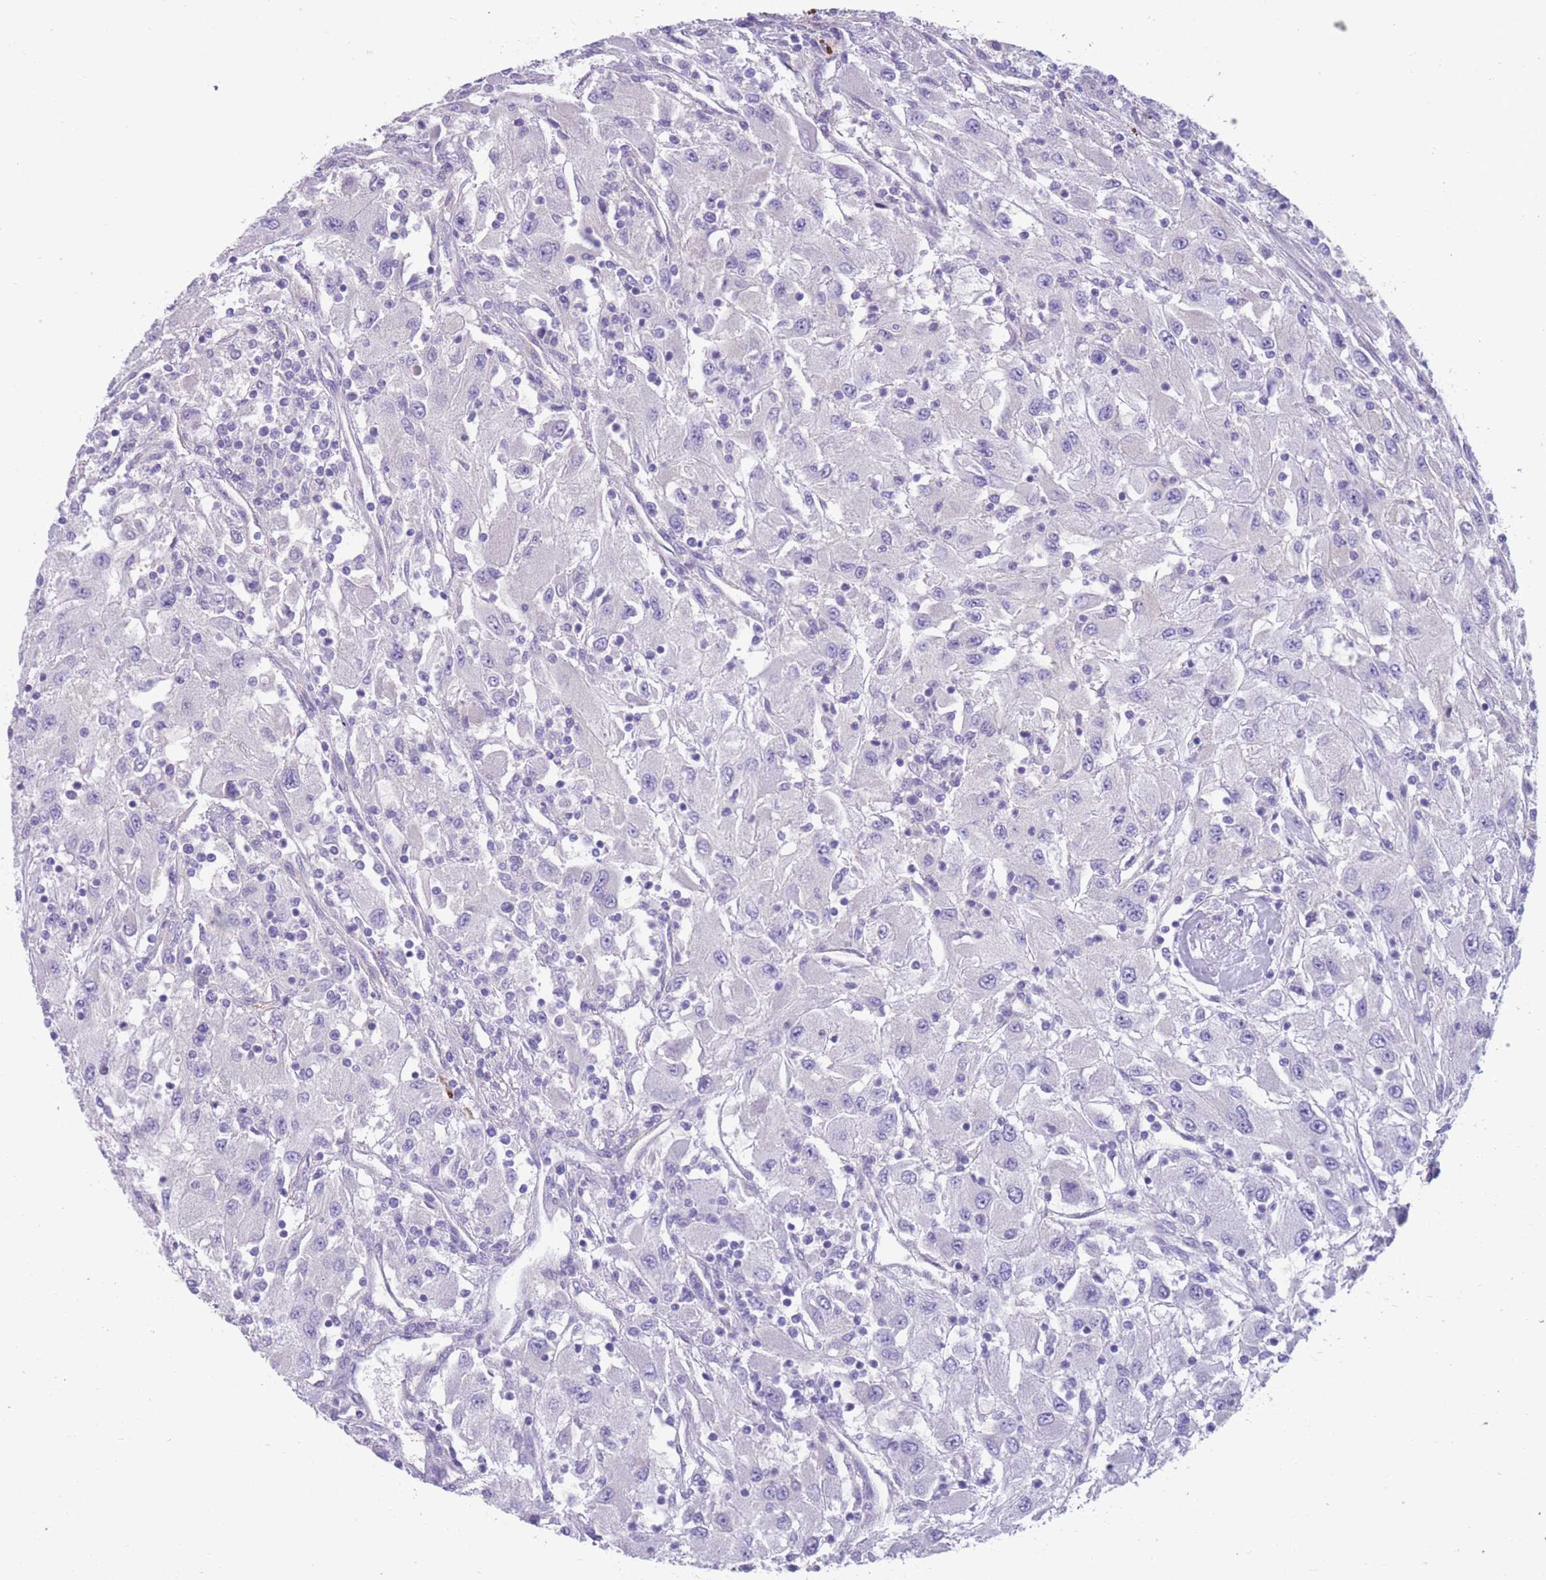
{"staining": {"intensity": "negative", "quantity": "none", "location": "none"}, "tissue": "renal cancer", "cell_type": "Tumor cells", "image_type": "cancer", "snomed": [{"axis": "morphology", "description": "Adenocarcinoma, NOS"}, {"axis": "topography", "description": "Kidney"}], "caption": "Immunohistochemical staining of human renal adenocarcinoma demonstrates no significant expression in tumor cells.", "gene": "DPYD", "patient": {"sex": "female", "age": 67}}